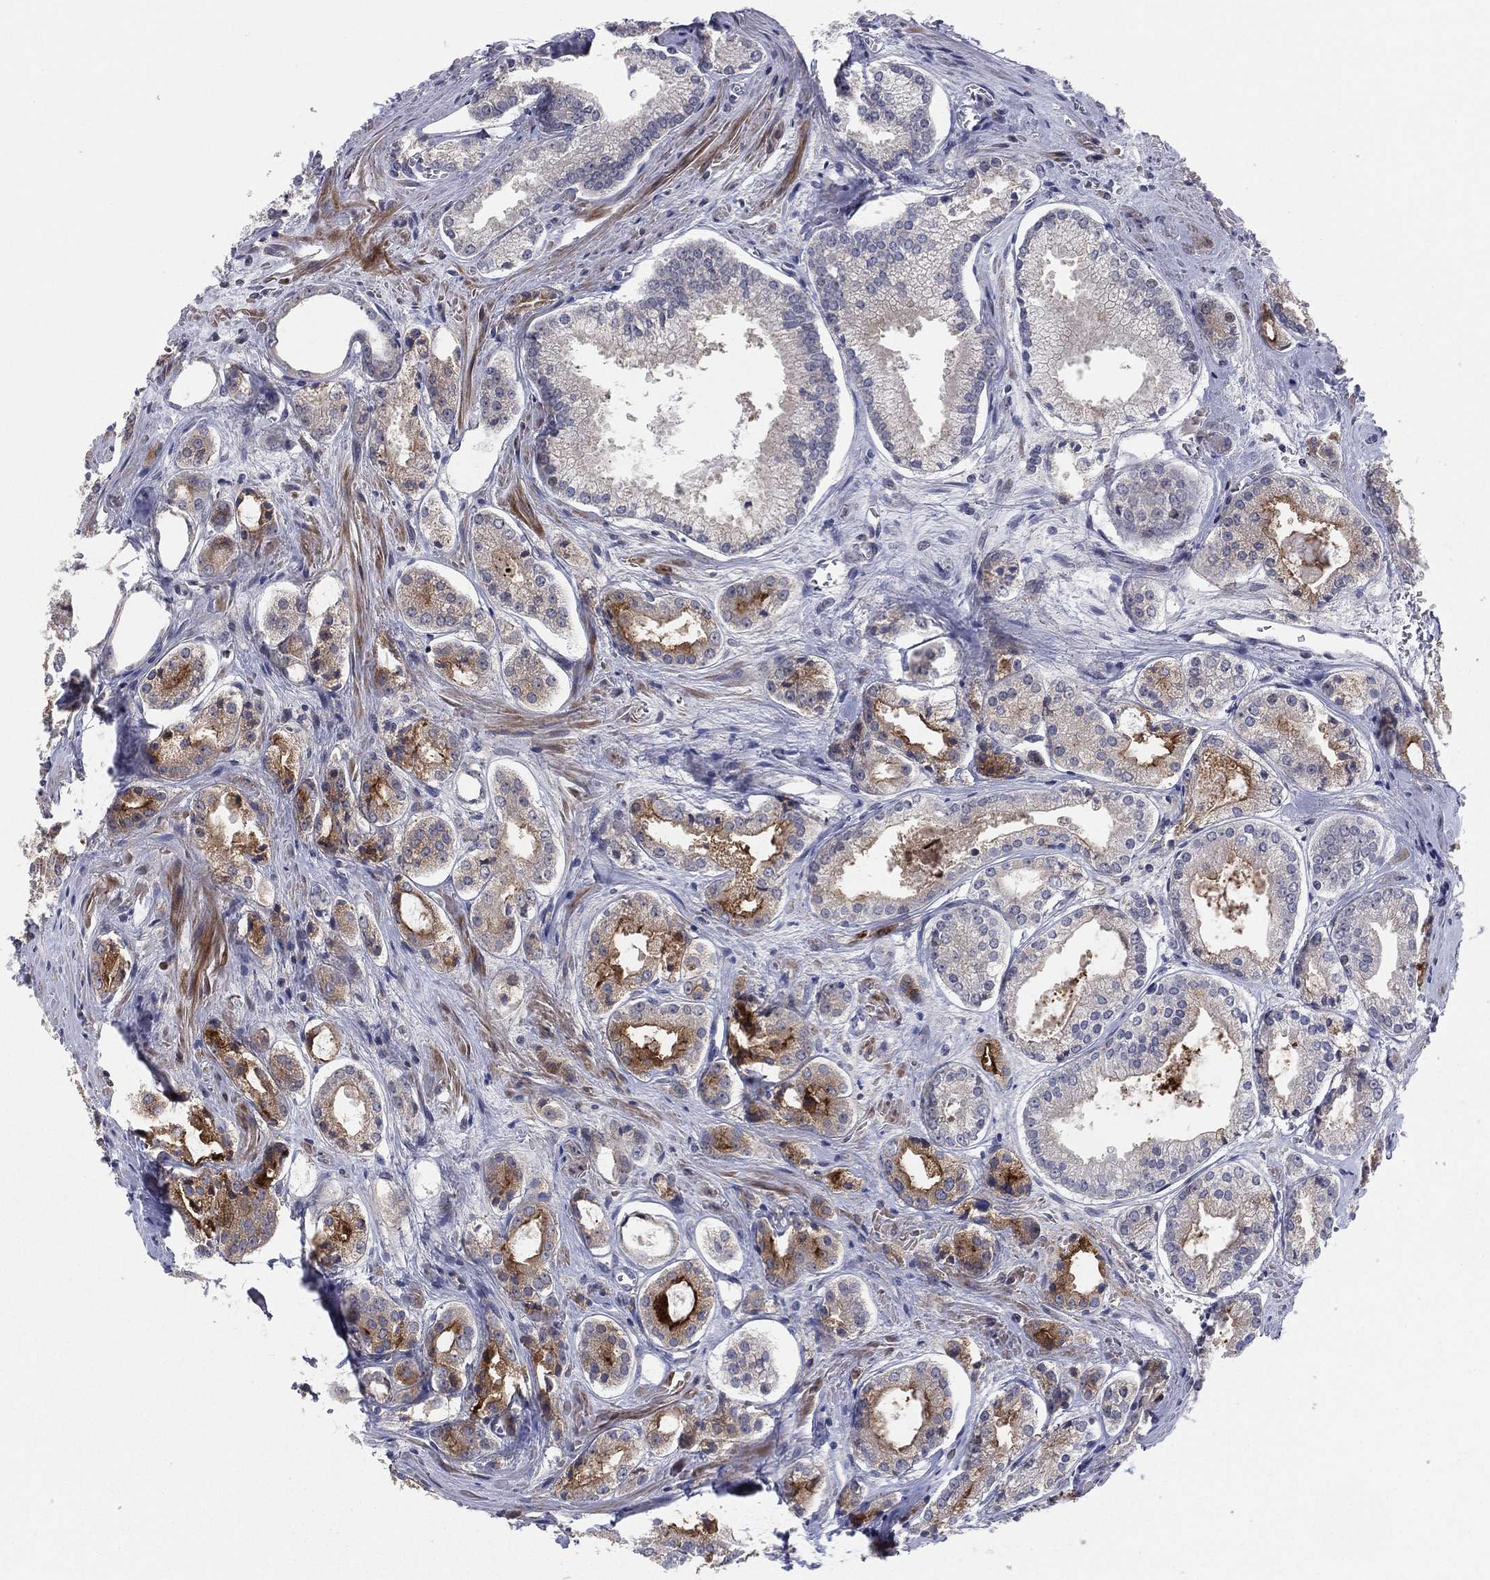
{"staining": {"intensity": "moderate", "quantity": "<25%", "location": "cytoplasmic/membranous"}, "tissue": "prostate cancer", "cell_type": "Tumor cells", "image_type": "cancer", "snomed": [{"axis": "morphology", "description": "Adenocarcinoma, NOS"}, {"axis": "topography", "description": "Prostate"}], "caption": "IHC histopathology image of neoplastic tissue: adenocarcinoma (prostate) stained using IHC displays low levels of moderate protein expression localized specifically in the cytoplasmic/membranous of tumor cells, appearing as a cytoplasmic/membranous brown color.", "gene": "UTP14A", "patient": {"sex": "male", "age": 72}}